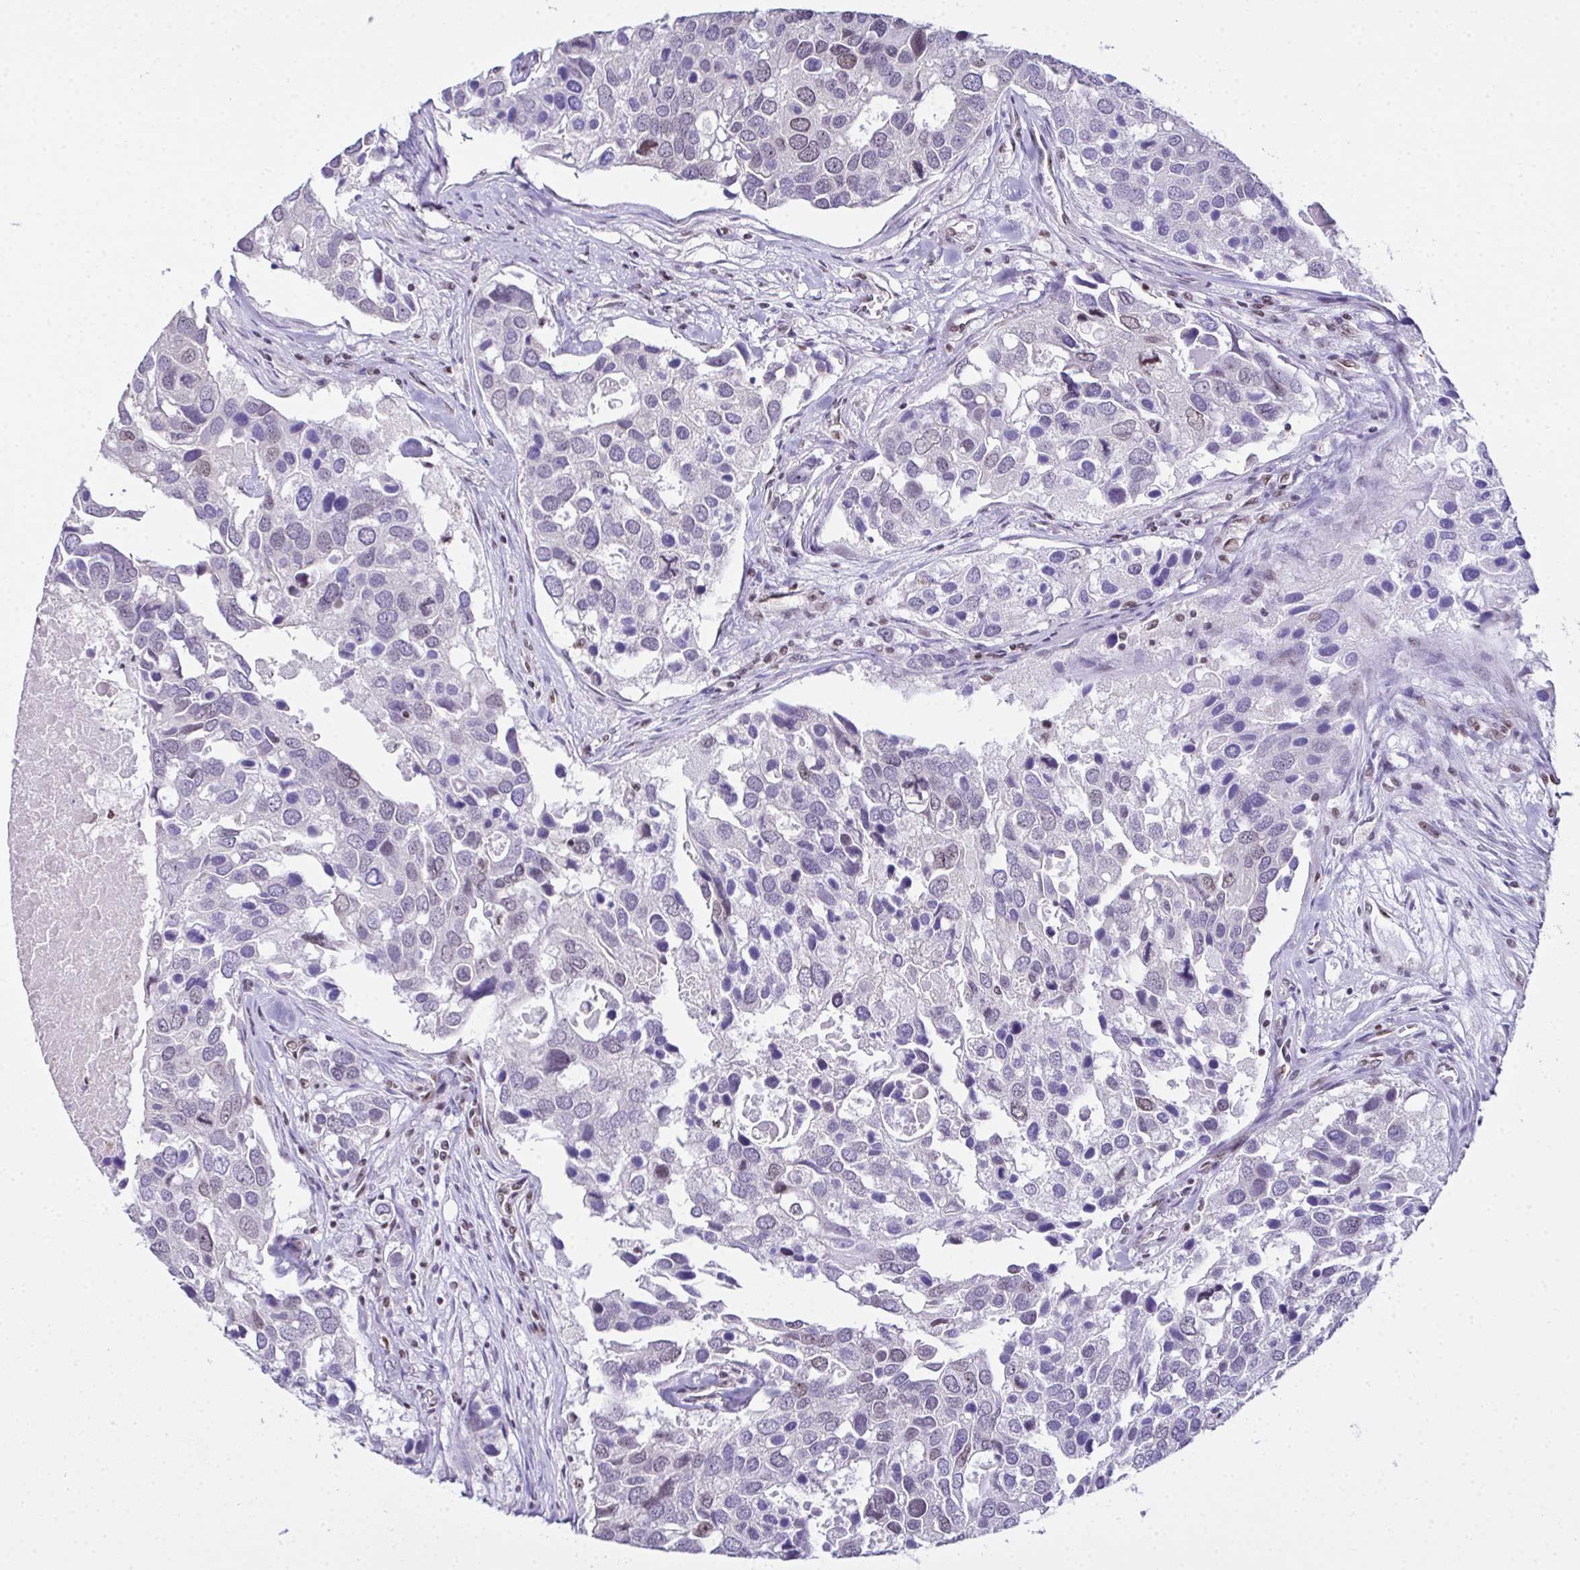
{"staining": {"intensity": "negative", "quantity": "none", "location": "none"}, "tissue": "breast cancer", "cell_type": "Tumor cells", "image_type": "cancer", "snomed": [{"axis": "morphology", "description": "Duct carcinoma"}, {"axis": "topography", "description": "Breast"}], "caption": "Tumor cells show no significant protein positivity in infiltrating ductal carcinoma (breast).", "gene": "ZNF800", "patient": {"sex": "female", "age": 83}}